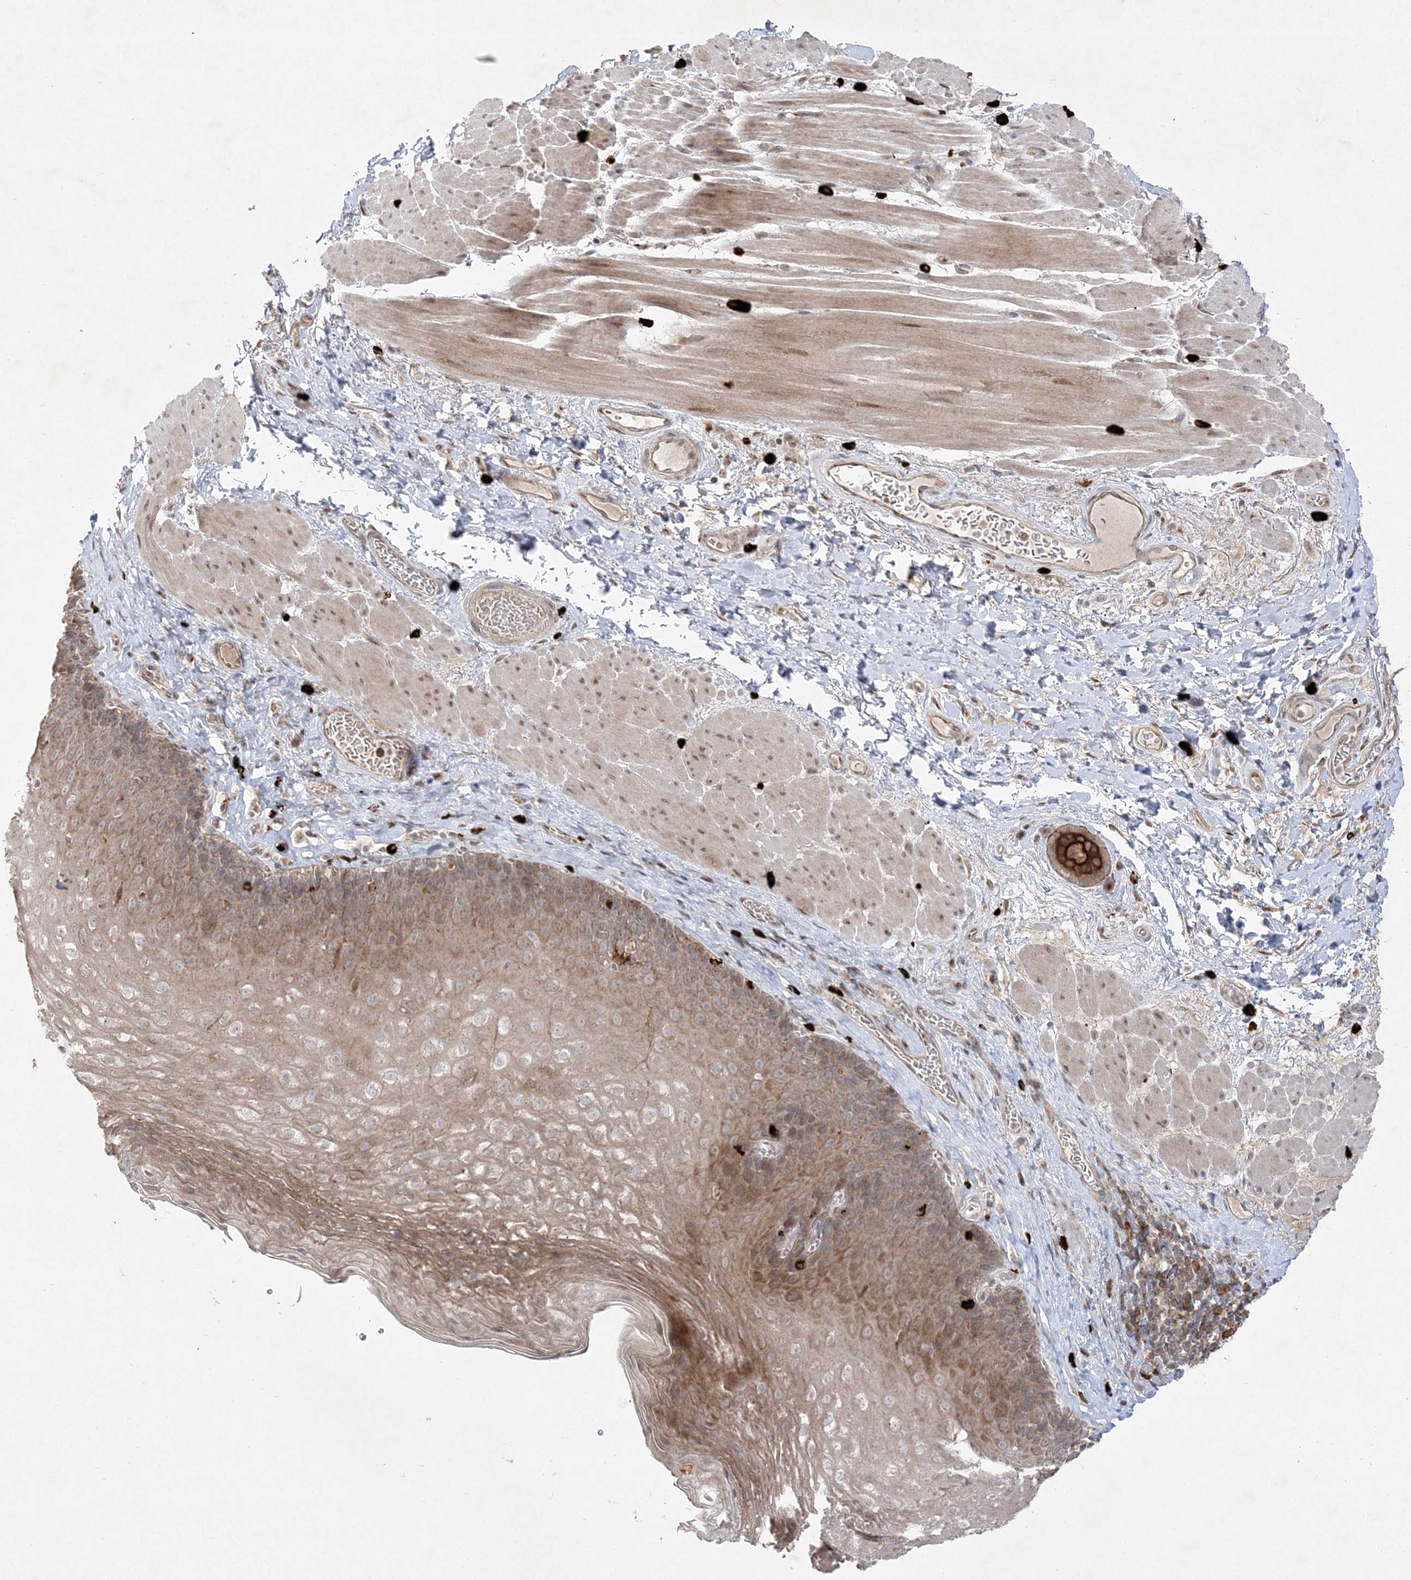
{"staining": {"intensity": "moderate", "quantity": ">75%", "location": "cytoplasmic/membranous"}, "tissue": "esophagus", "cell_type": "Squamous epithelial cells", "image_type": "normal", "snomed": [{"axis": "morphology", "description": "Normal tissue, NOS"}, {"axis": "topography", "description": "Esophagus"}], "caption": "Human esophagus stained for a protein (brown) shows moderate cytoplasmic/membranous positive positivity in about >75% of squamous epithelial cells.", "gene": "CLNK", "patient": {"sex": "female", "age": 66}}